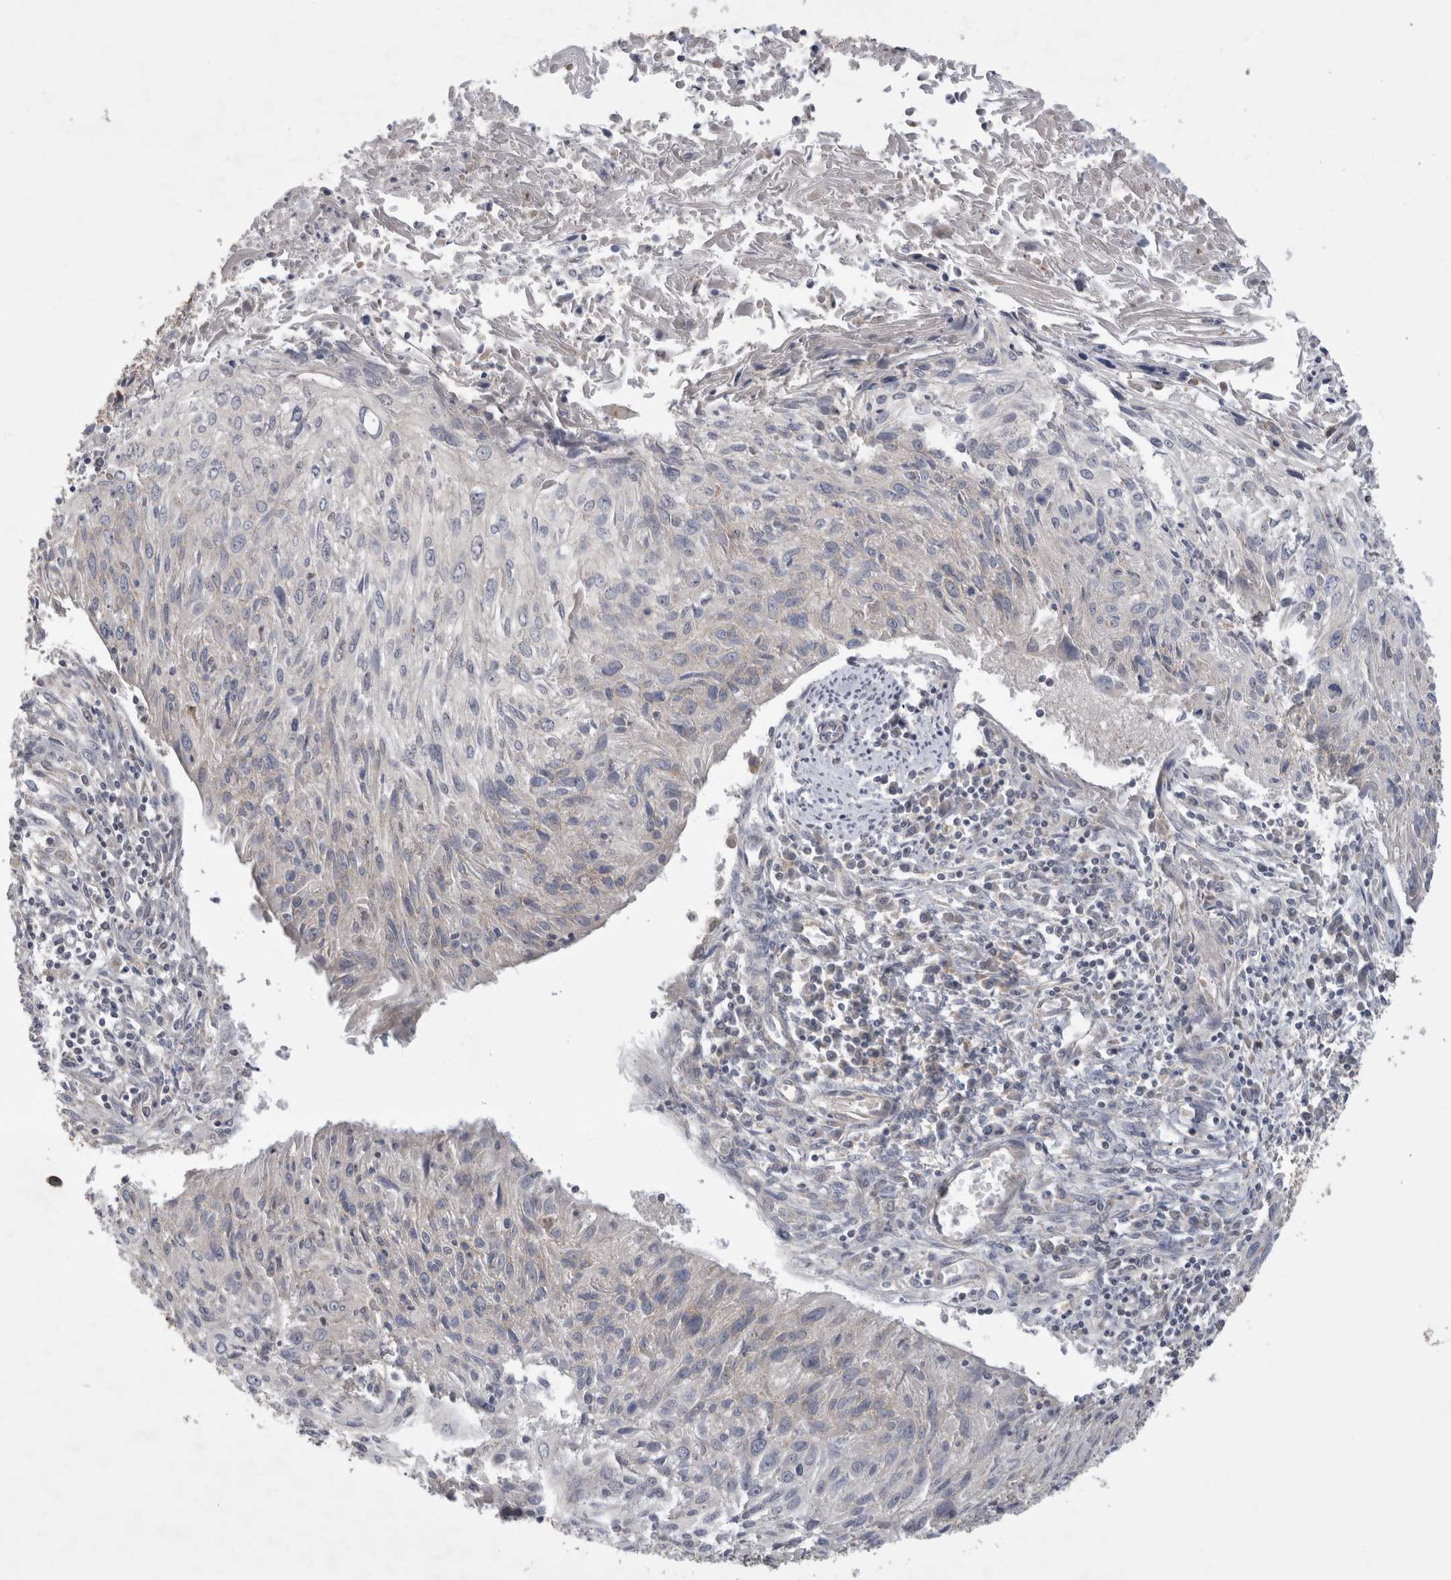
{"staining": {"intensity": "negative", "quantity": "none", "location": "none"}, "tissue": "cervical cancer", "cell_type": "Tumor cells", "image_type": "cancer", "snomed": [{"axis": "morphology", "description": "Squamous cell carcinoma, NOS"}, {"axis": "topography", "description": "Cervix"}], "caption": "IHC histopathology image of cervical cancer (squamous cell carcinoma) stained for a protein (brown), which shows no positivity in tumor cells. (DAB IHC with hematoxylin counter stain).", "gene": "SRD5A3", "patient": {"sex": "female", "age": 51}}